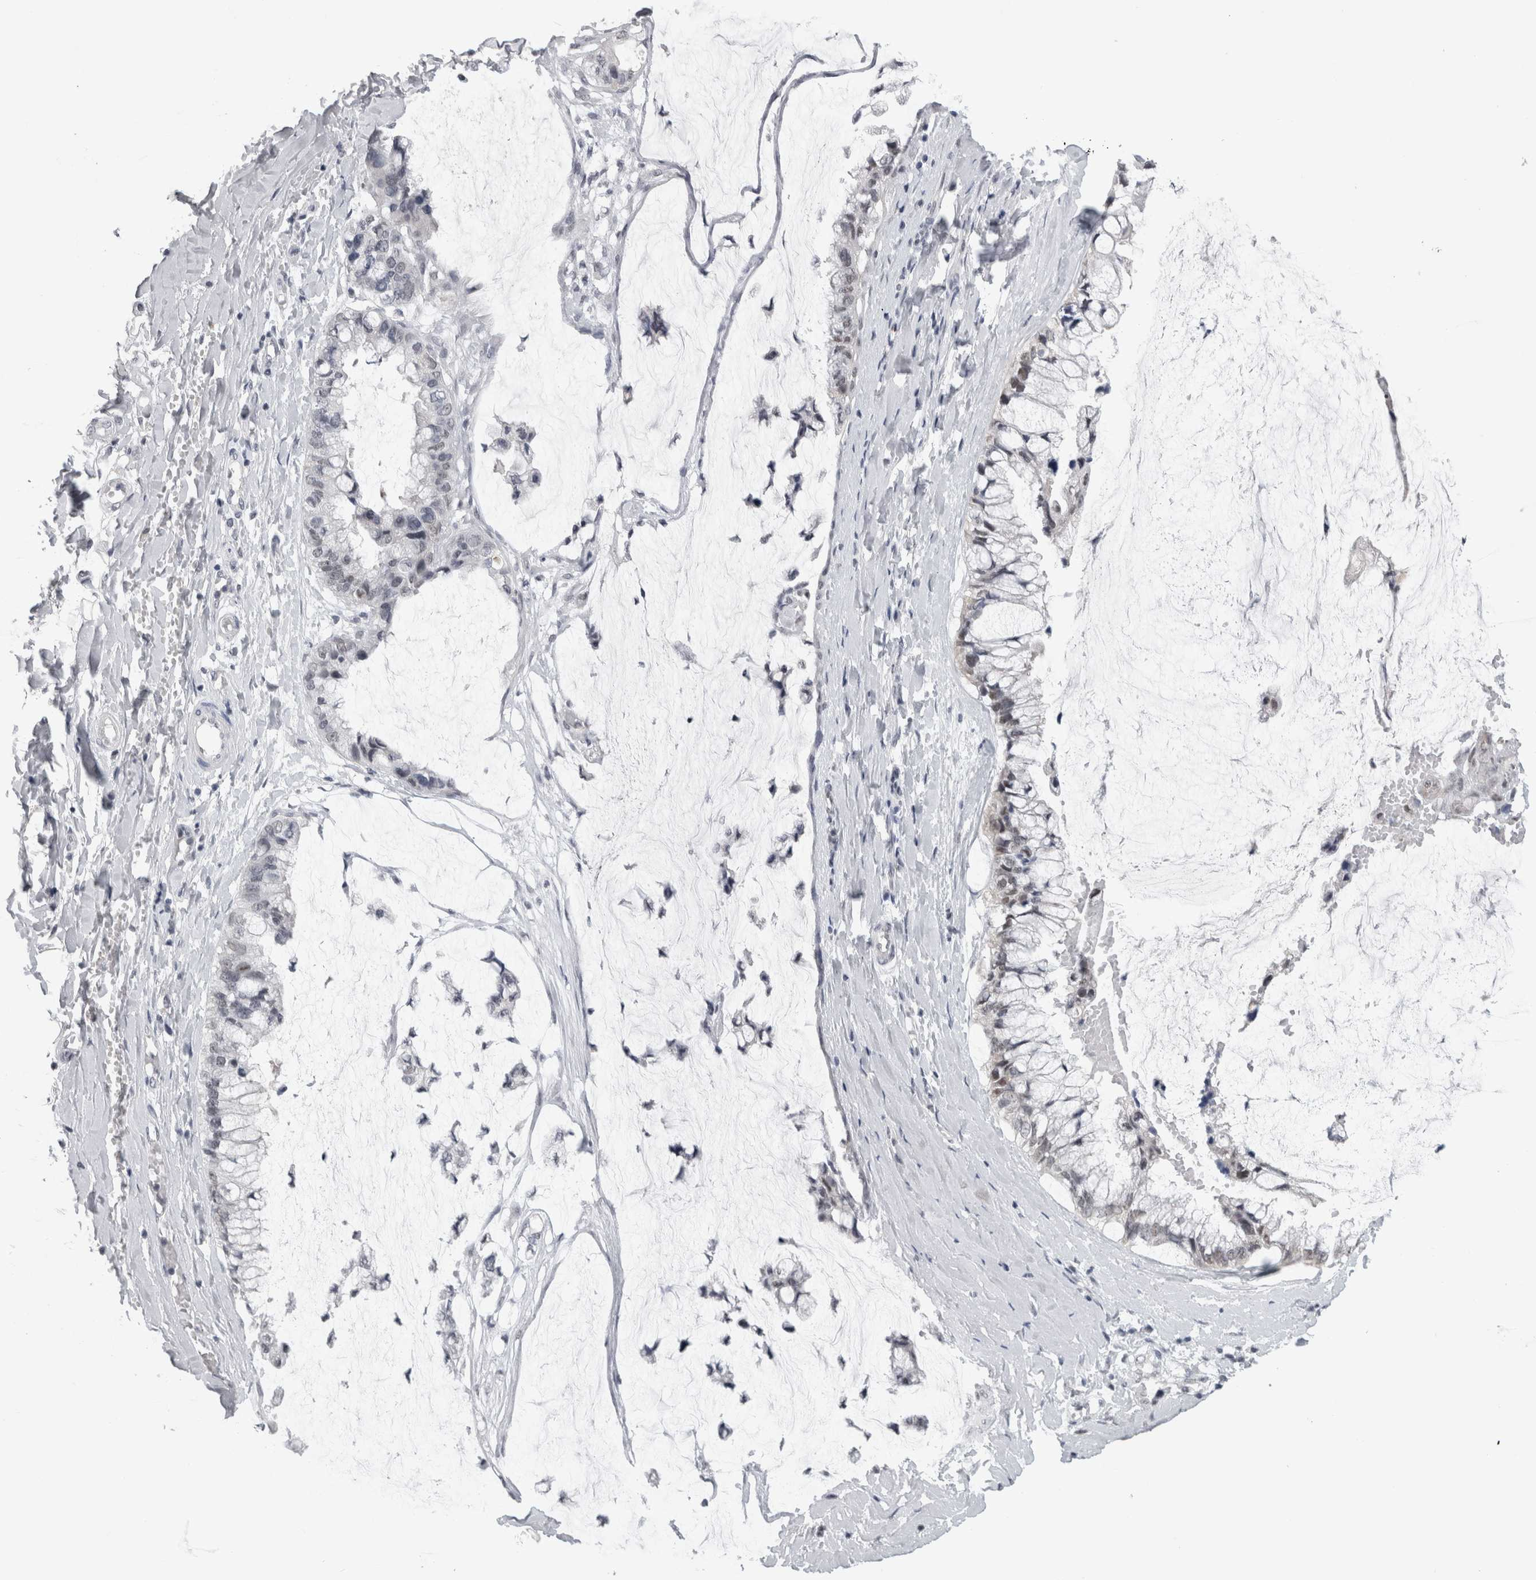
{"staining": {"intensity": "negative", "quantity": "none", "location": "none"}, "tissue": "ovarian cancer", "cell_type": "Tumor cells", "image_type": "cancer", "snomed": [{"axis": "morphology", "description": "Cystadenocarcinoma, mucinous, NOS"}, {"axis": "topography", "description": "Ovary"}], "caption": "This is a micrograph of immunohistochemistry staining of ovarian cancer (mucinous cystadenocarcinoma), which shows no positivity in tumor cells. Brightfield microscopy of immunohistochemistry stained with DAB (brown) and hematoxylin (blue), captured at high magnification.", "gene": "PSMB2", "patient": {"sex": "female", "age": 39}}